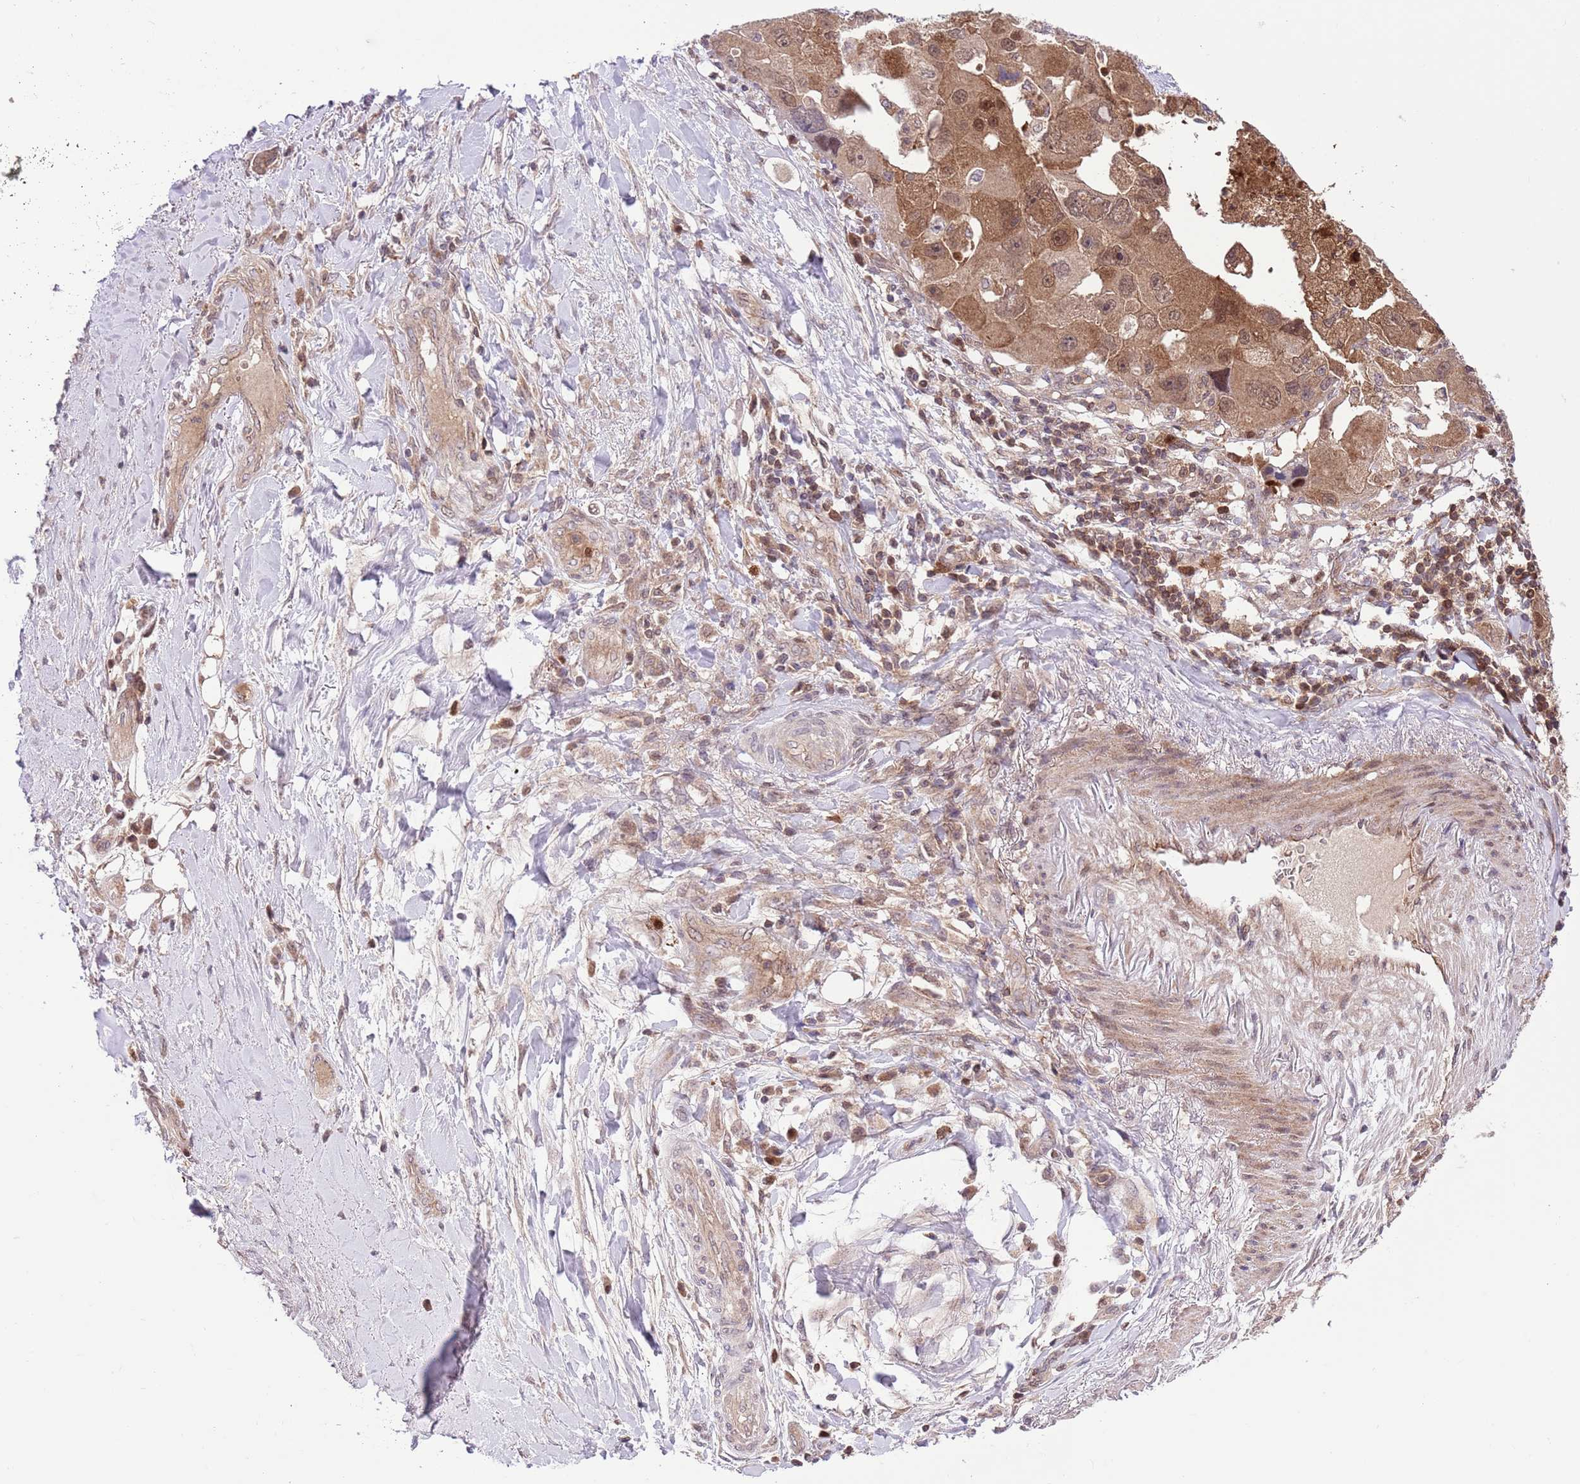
{"staining": {"intensity": "moderate", "quantity": ">75%", "location": "cytoplasmic/membranous,nuclear"}, "tissue": "lung cancer", "cell_type": "Tumor cells", "image_type": "cancer", "snomed": [{"axis": "morphology", "description": "Adenocarcinoma, NOS"}, {"axis": "topography", "description": "Lung"}], "caption": "Protein expression analysis of lung adenocarcinoma displays moderate cytoplasmic/membranous and nuclear expression in about >75% of tumor cells.", "gene": "HDHD2", "patient": {"sex": "female", "age": 54}}